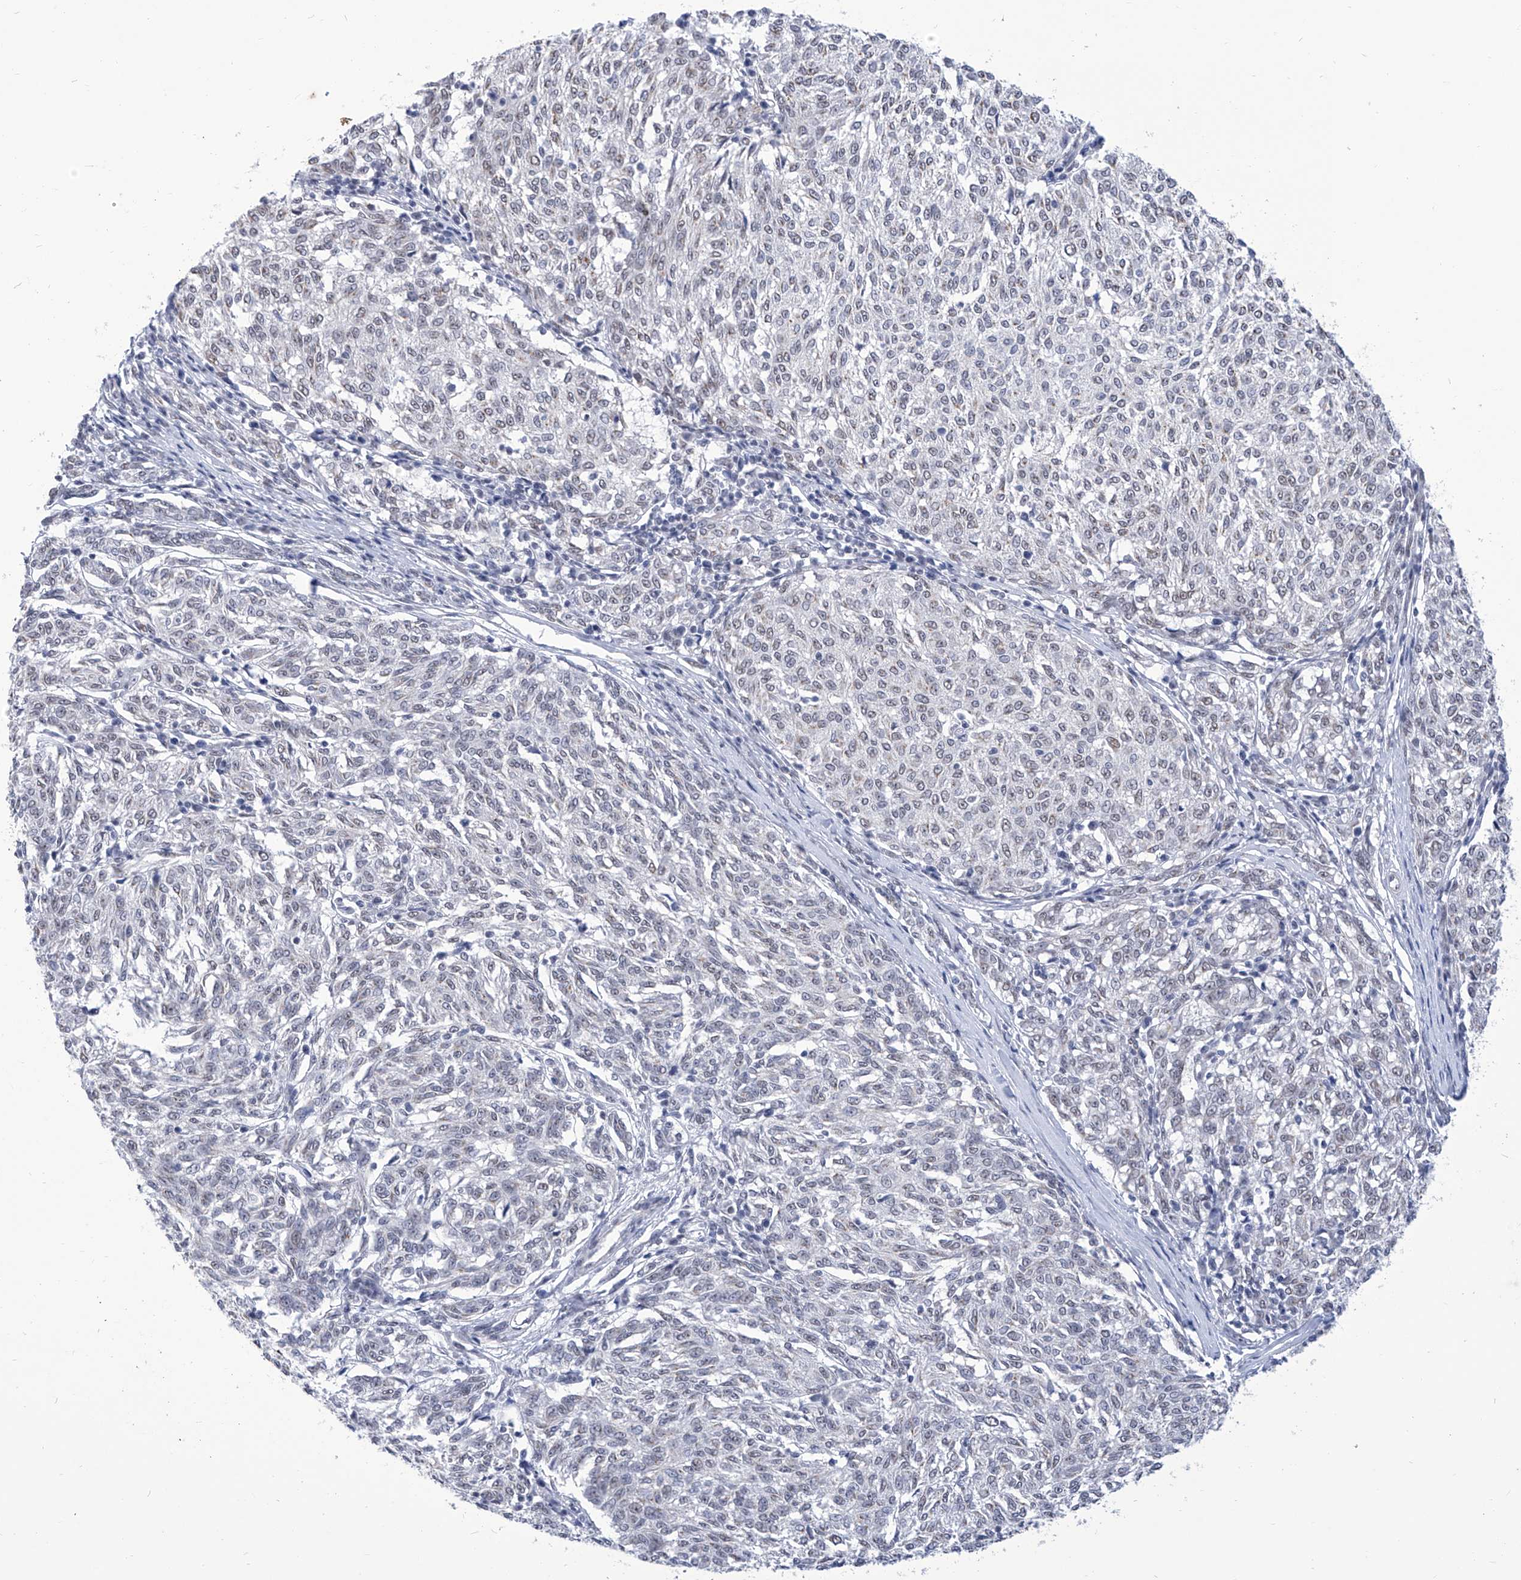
{"staining": {"intensity": "negative", "quantity": "none", "location": "none"}, "tissue": "melanoma", "cell_type": "Tumor cells", "image_type": "cancer", "snomed": [{"axis": "morphology", "description": "Malignant melanoma, NOS"}, {"axis": "topography", "description": "Skin"}], "caption": "High magnification brightfield microscopy of melanoma stained with DAB (3,3'-diaminobenzidine) (brown) and counterstained with hematoxylin (blue): tumor cells show no significant staining.", "gene": "SART1", "patient": {"sex": "female", "age": 72}}